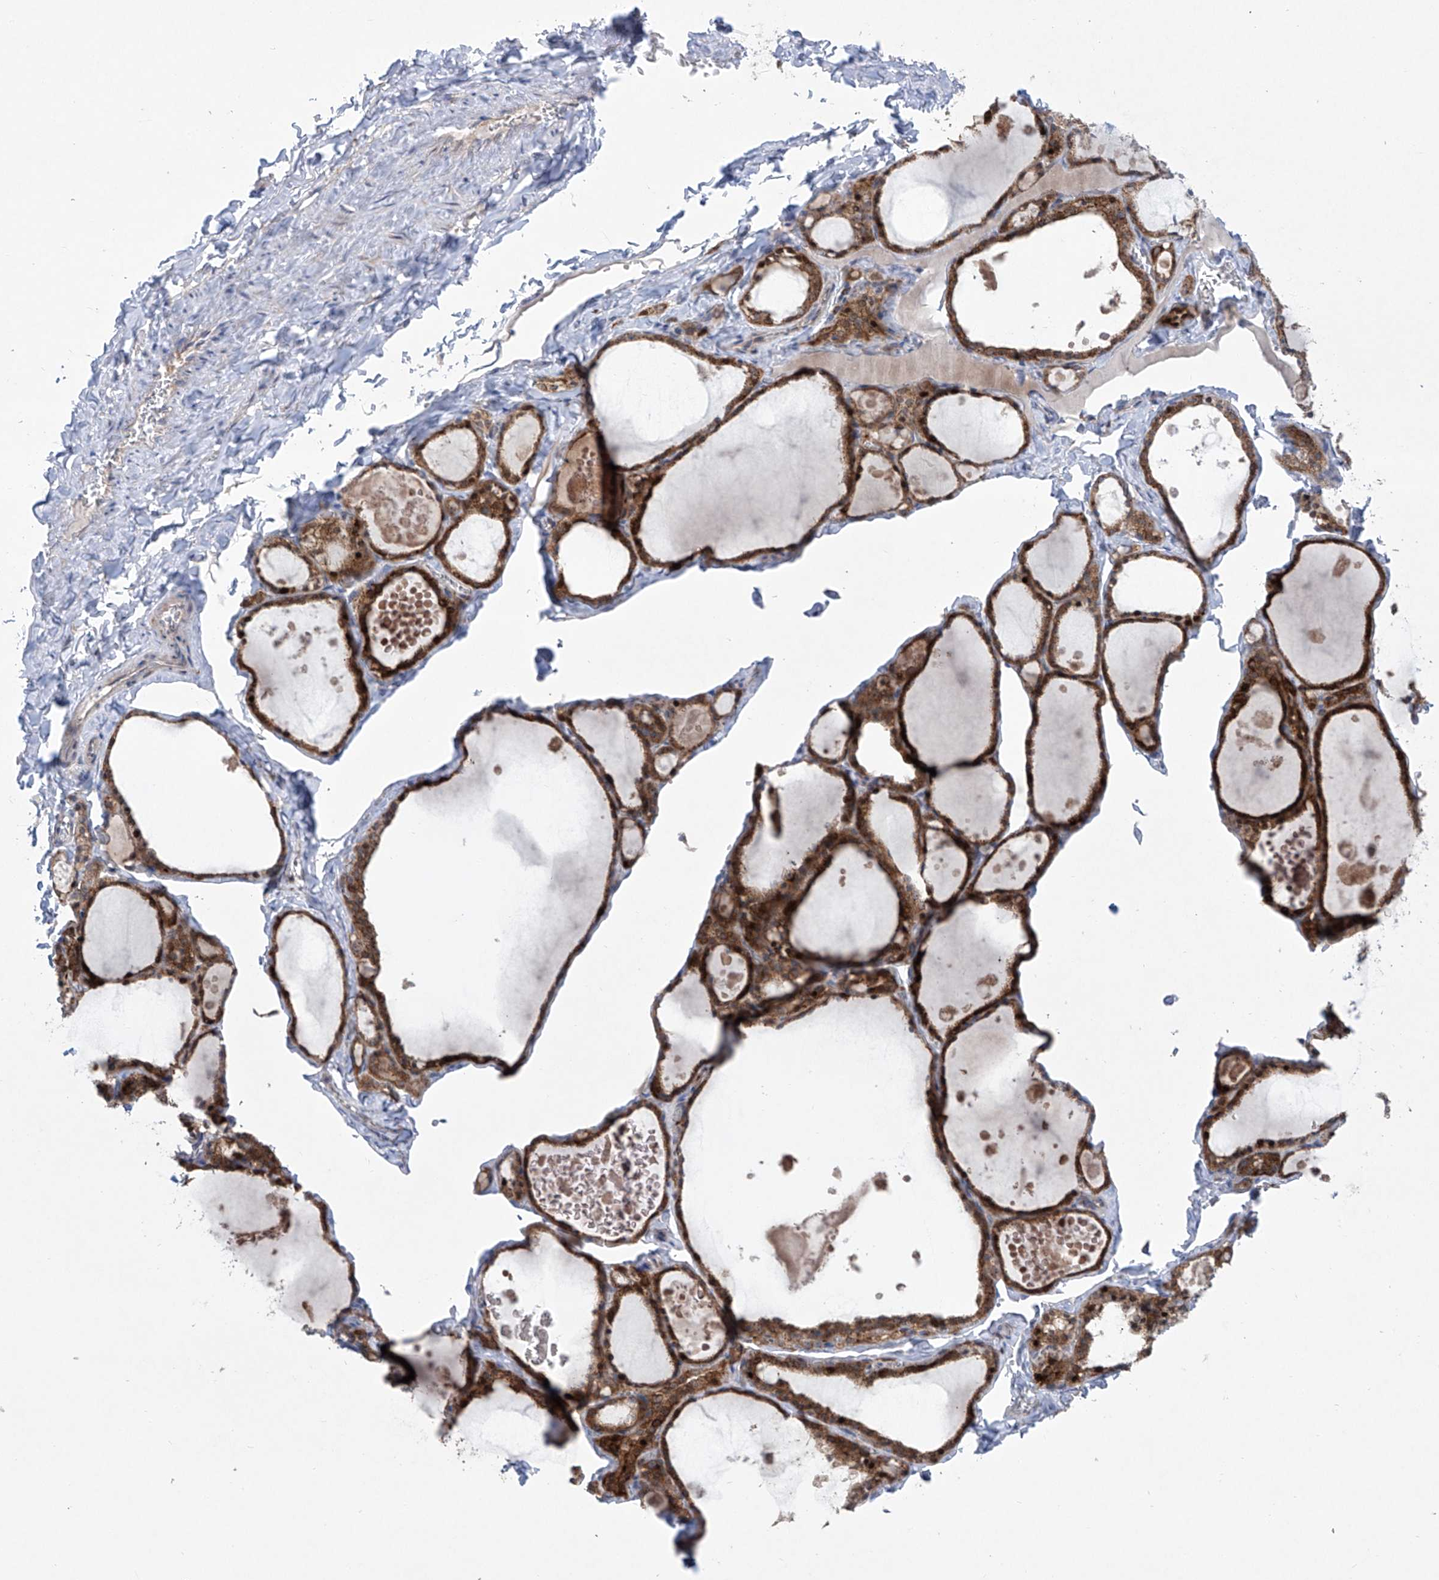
{"staining": {"intensity": "strong", "quantity": ">75%", "location": "cytoplasmic/membranous"}, "tissue": "thyroid gland", "cell_type": "Glandular cells", "image_type": "normal", "snomed": [{"axis": "morphology", "description": "Normal tissue, NOS"}, {"axis": "topography", "description": "Thyroid gland"}], "caption": "High-power microscopy captured an immunohistochemistry (IHC) image of normal thyroid gland, revealing strong cytoplasmic/membranous expression in about >75% of glandular cells.", "gene": "KLC4", "patient": {"sex": "male", "age": 56}}